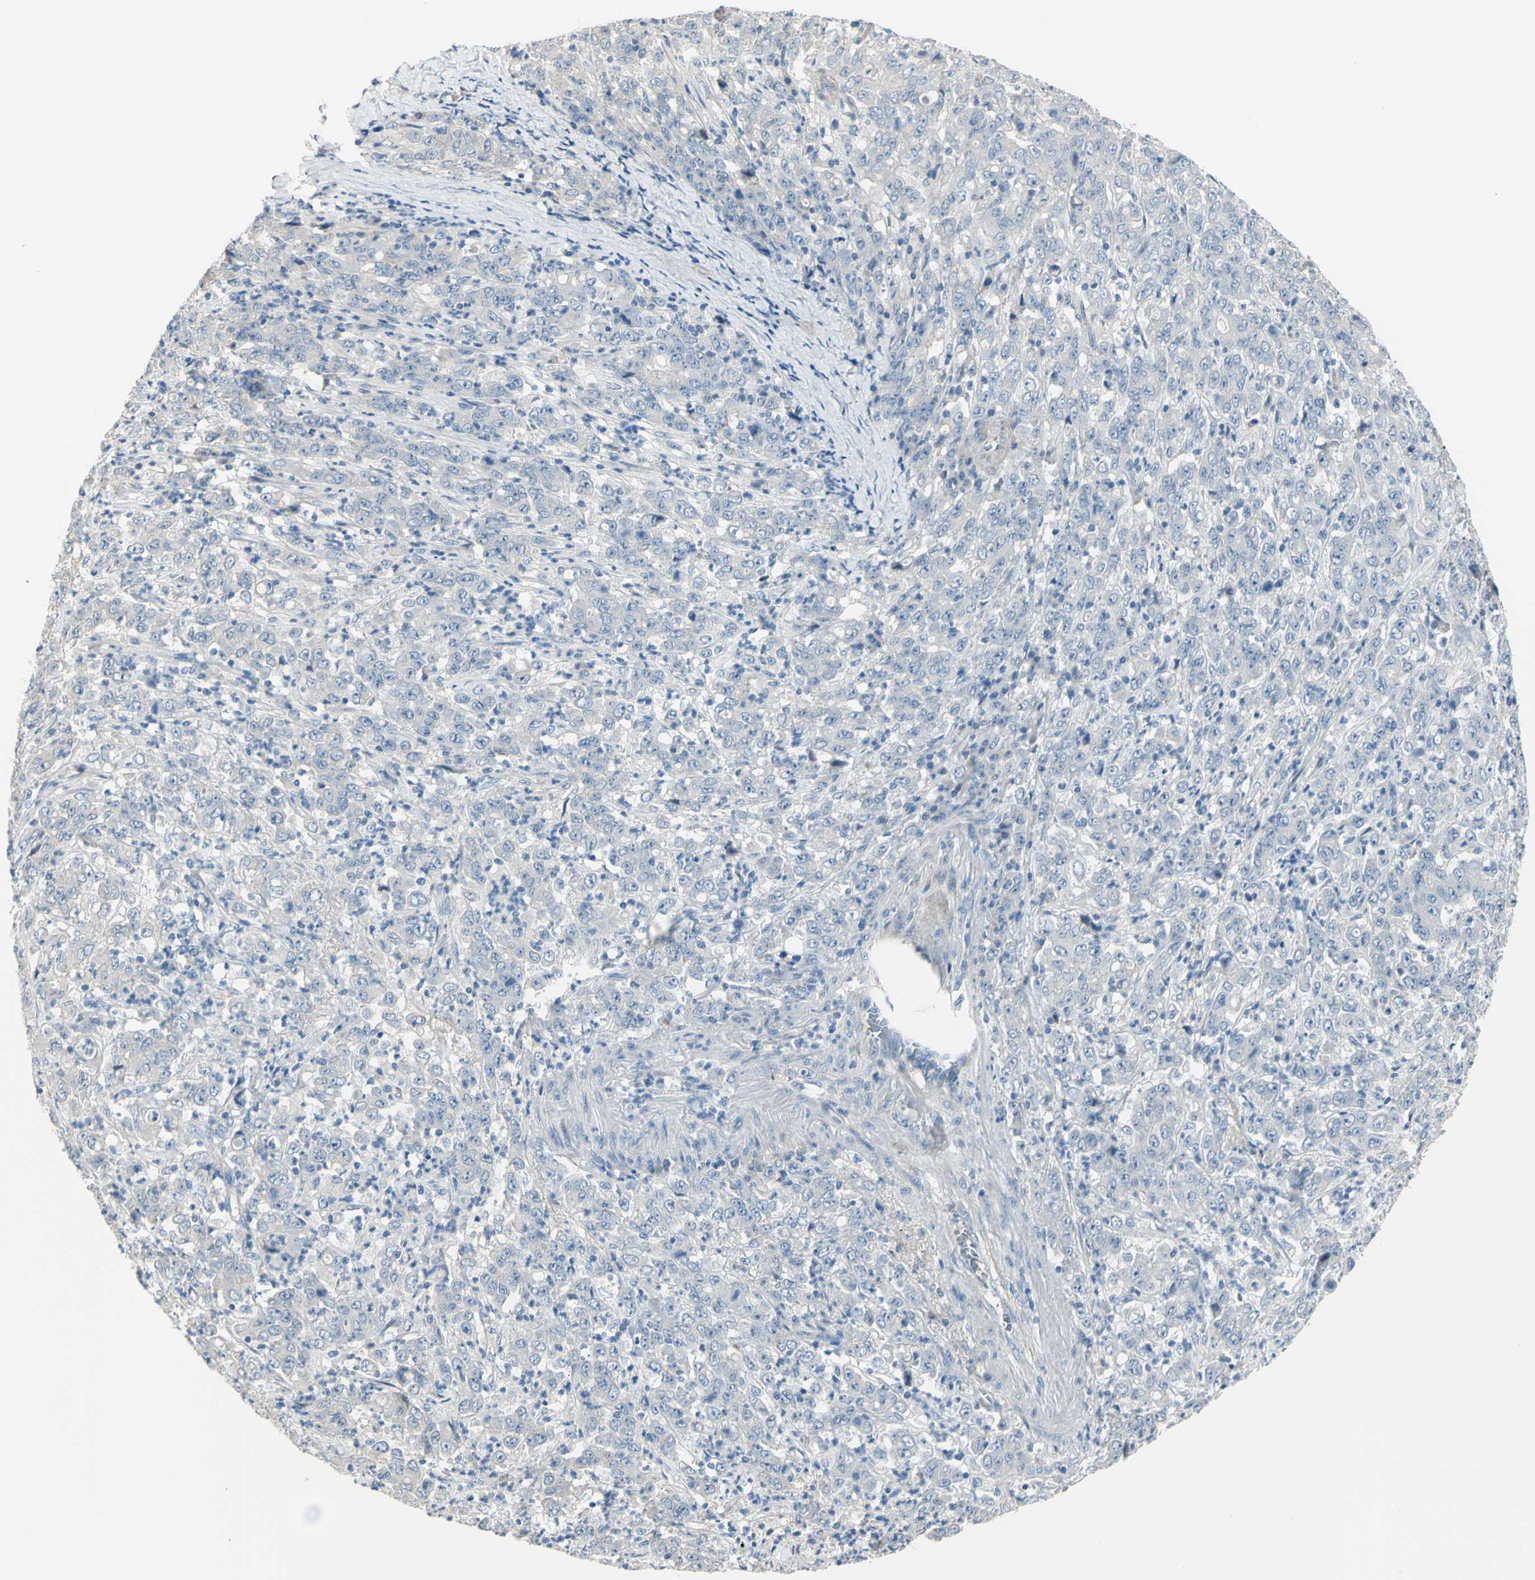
{"staining": {"intensity": "negative", "quantity": "none", "location": "none"}, "tissue": "stomach cancer", "cell_type": "Tumor cells", "image_type": "cancer", "snomed": [{"axis": "morphology", "description": "Adenocarcinoma, NOS"}, {"axis": "topography", "description": "Stomach, lower"}], "caption": "The histopathology image exhibits no staining of tumor cells in adenocarcinoma (stomach).", "gene": "NCBP2L", "patient": {"sex": "female", "age": 71}}